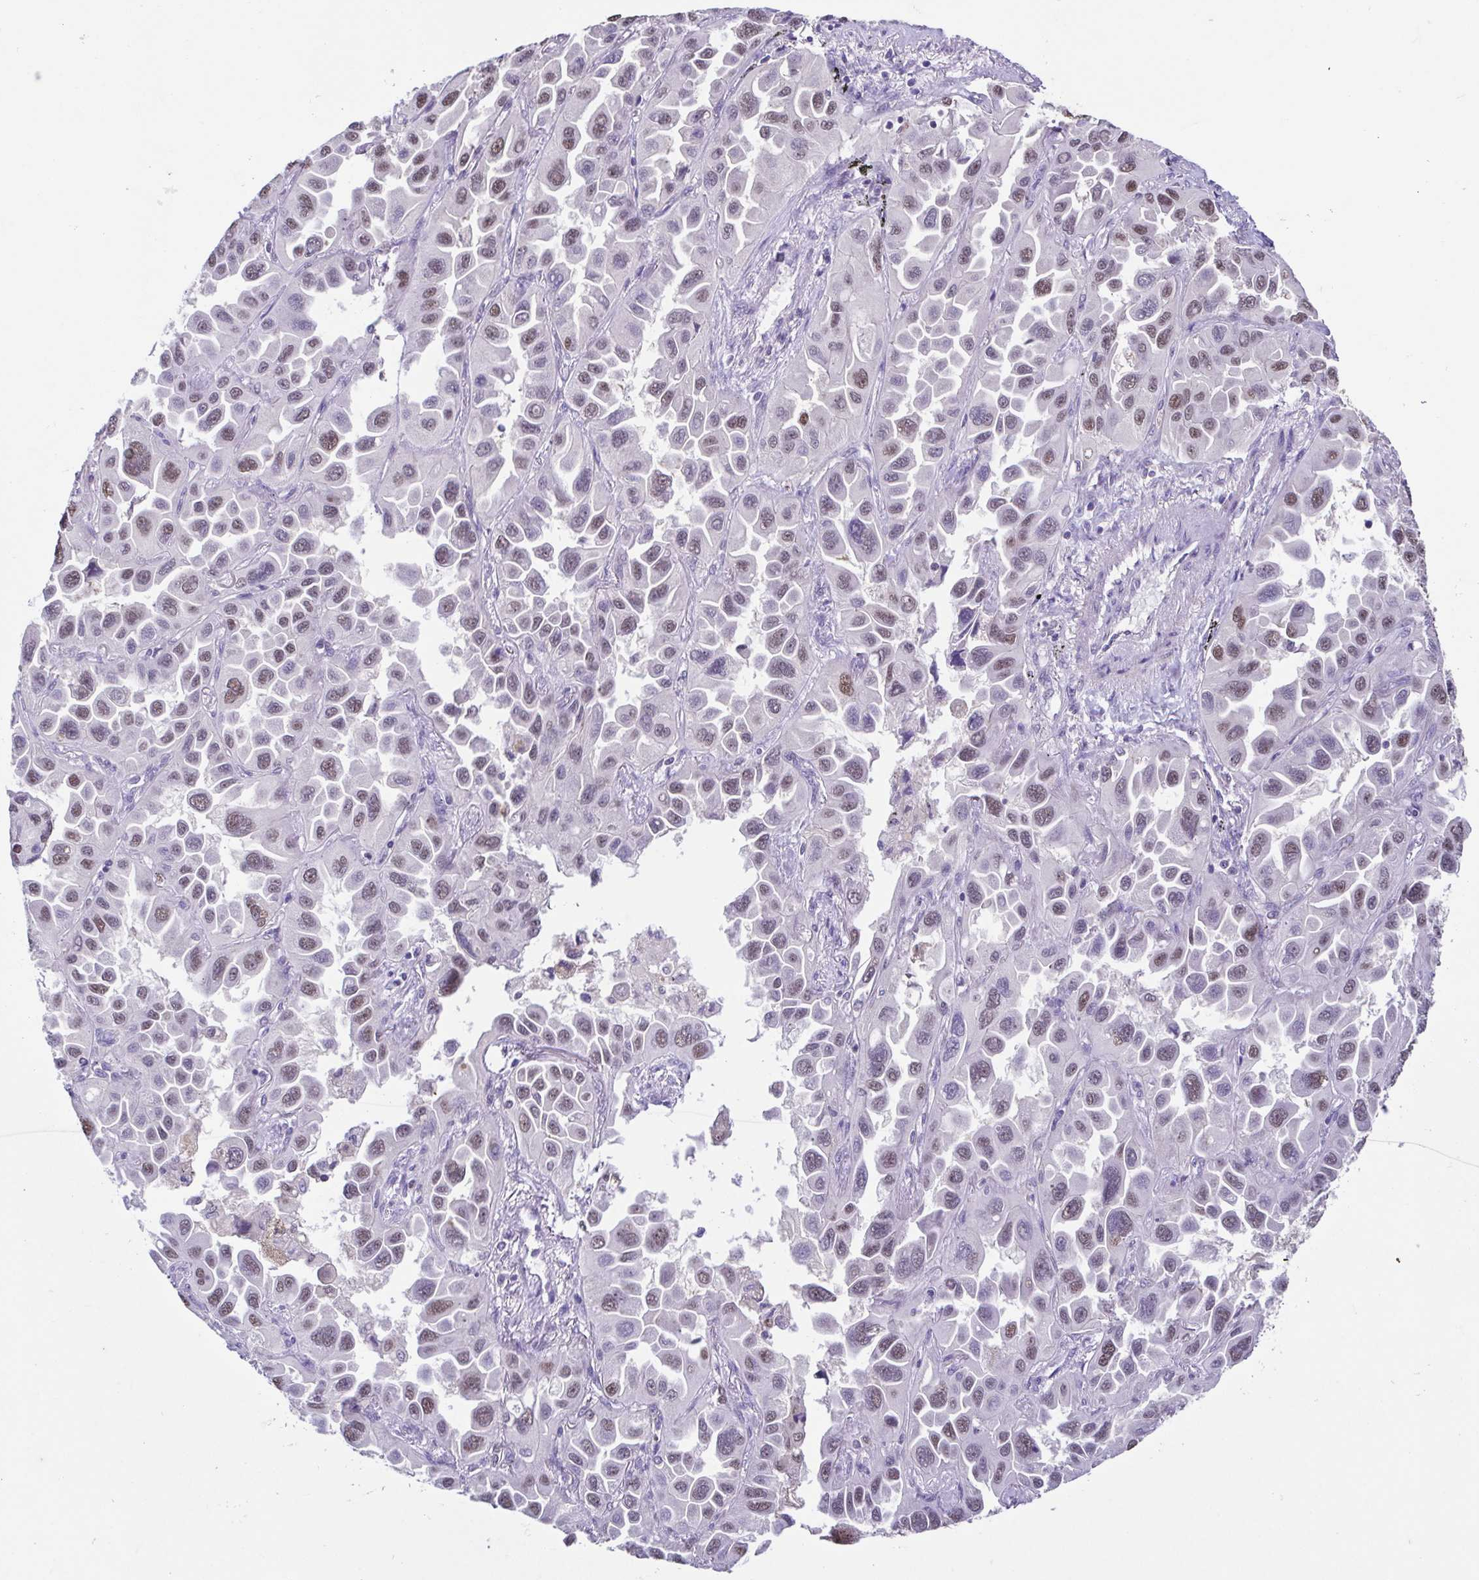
{"staining": {"intensity": "weak", "quantity": "25%-75%", "location": "nuclear"}, "tissue": "lung cancer", "cell_type": "Tumor cells", "image_type": "cancer", "snomed": [{"axis": "morphology", "description": "Adenocarcinoma, NOS"}, {"axis": "topography", "description": "Lung"}], "caption": "A low amount of weak nuclear expression is identified in about 25%-75% of tumor cells in lung cancer tissue.", "gene": "ACTRT3", "patient": {"sex": "male", "age": 64}}